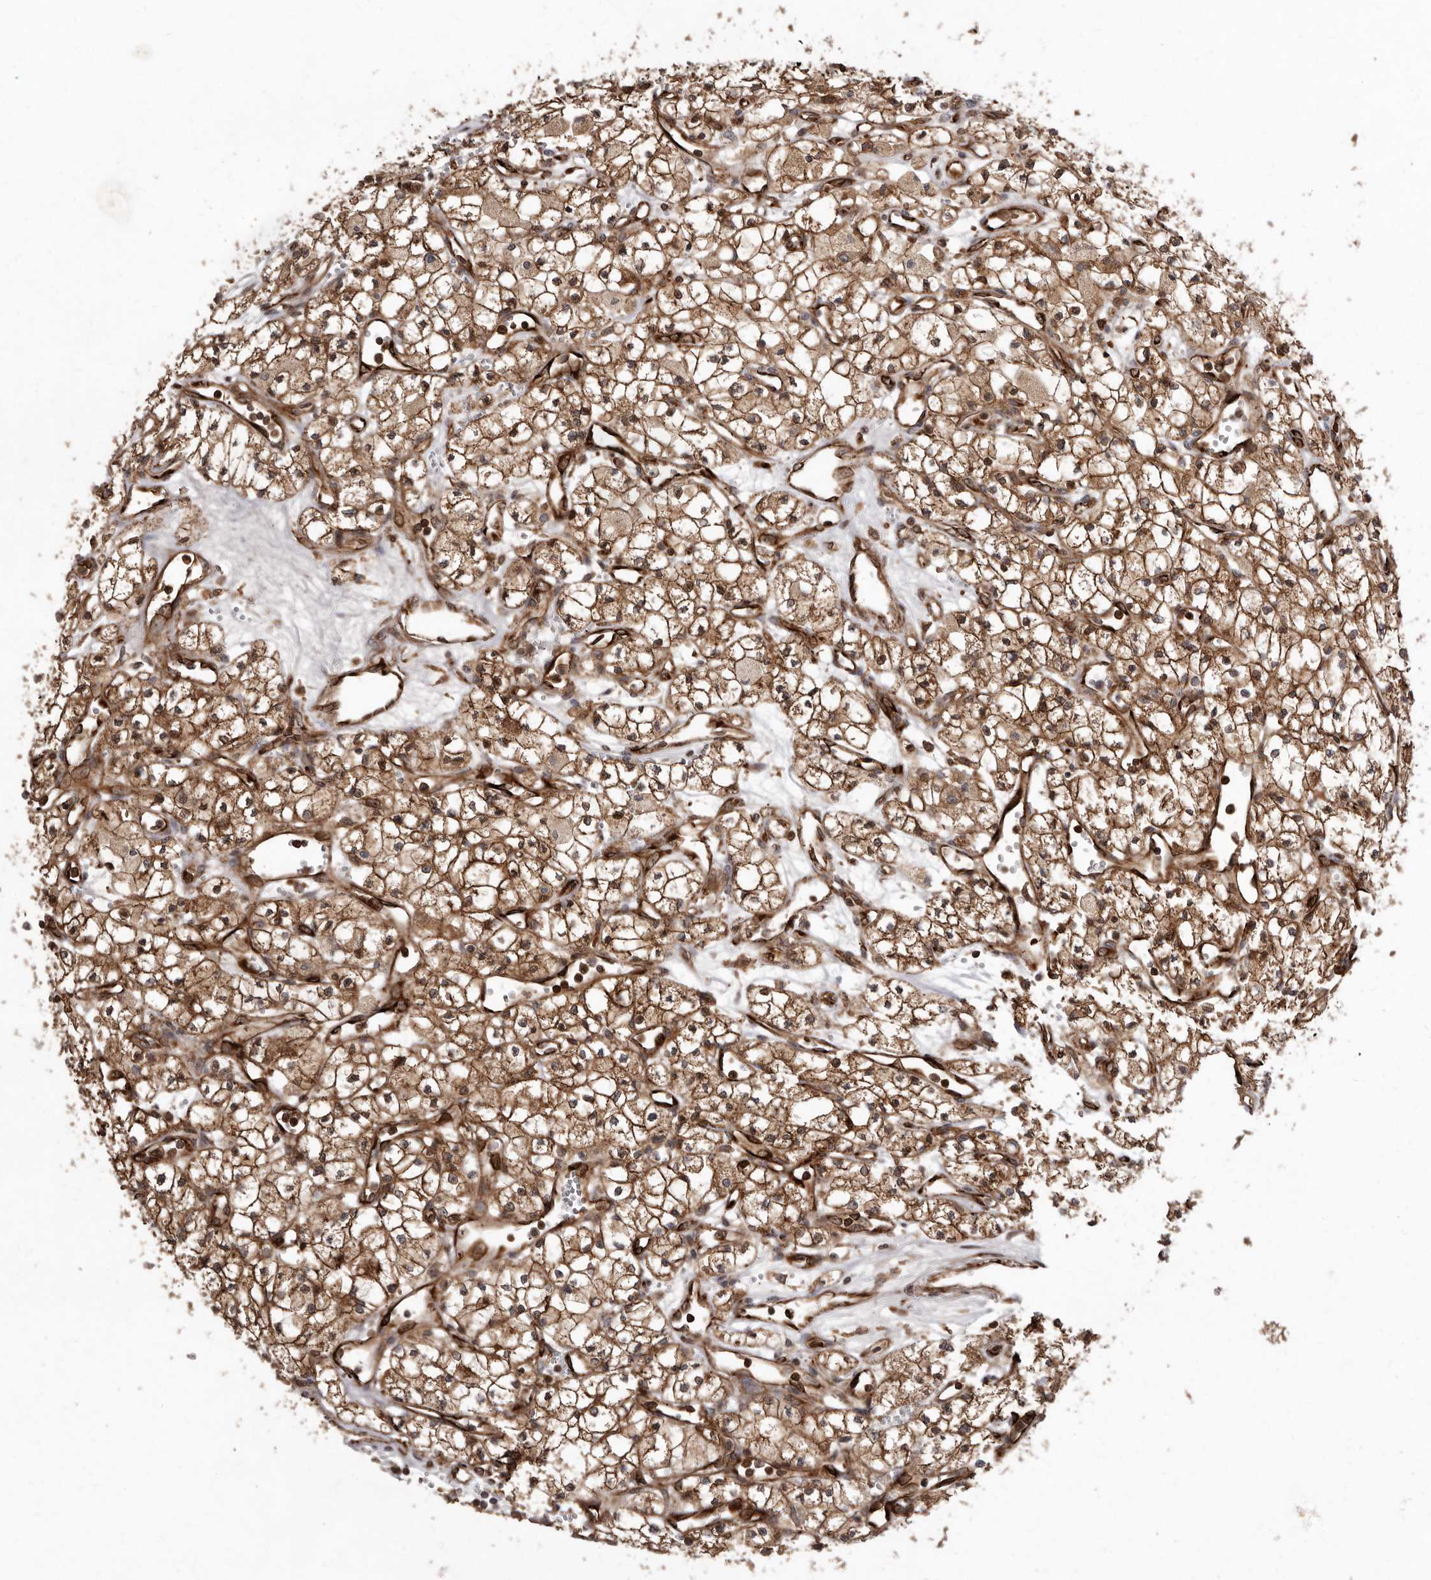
{"staining": {"intensity": "moderate", "quantity": ">75%", "location": "cytoplasmic/membranous,nuclear"}, "tissue": "renal cancer", "cell_type": "Tumor cells", "image_type": "cancer", "snomed": [{"axis": "morphology", "description": "Adenocarcinoma, NOS"}, {"axis": "topography", "description": "Kidney"}], "caption": "Renal adenocarcinoma was stained to show a protein in brown. There is medium levels of moderate cytoplasmic/membranous and nuclear expression in about >75% of tumor cells.", "gene": "FLAD1", "patient": {"sex": "male", "age": 59}}